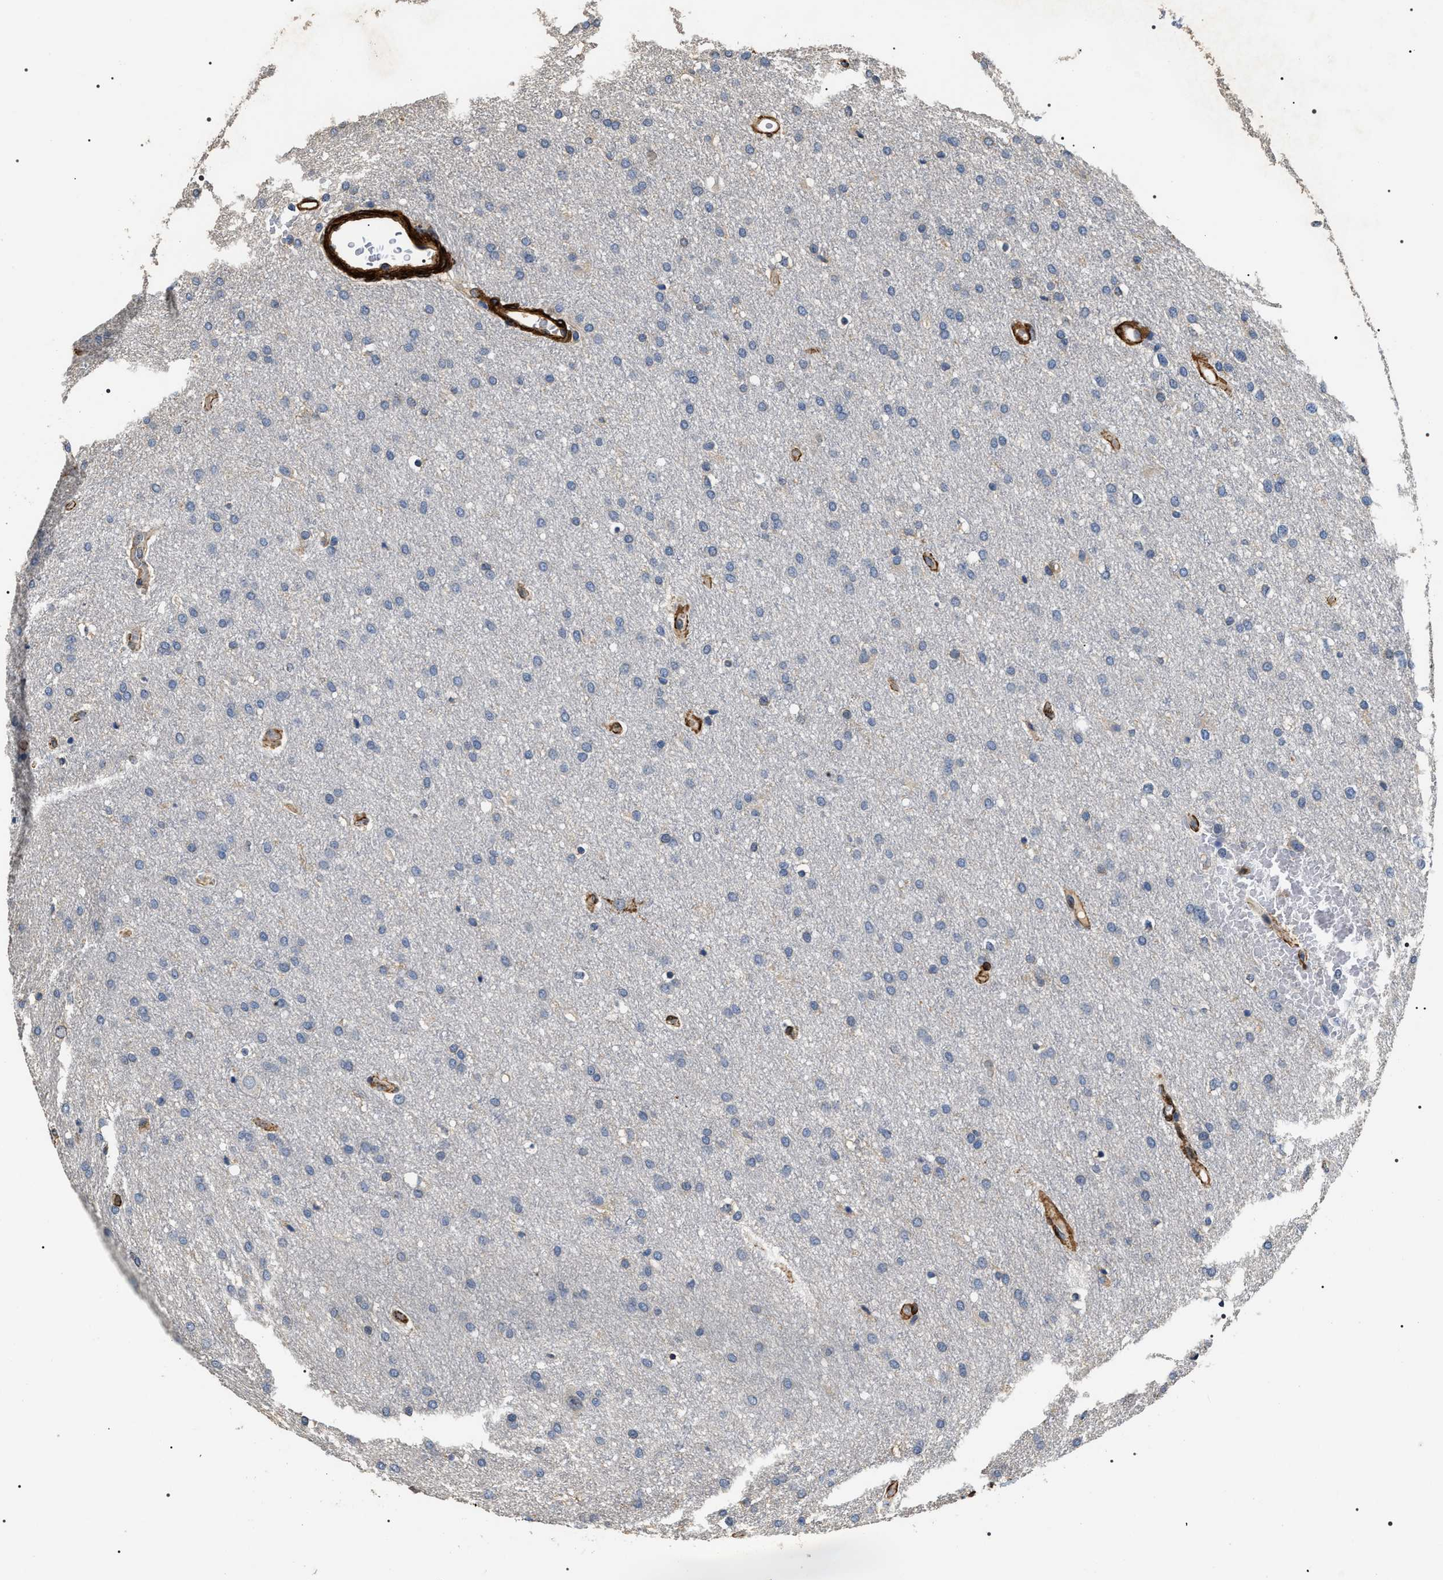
{"staining": {"intensity": "negative", "quantity": "none", "location": "none"}, "tissue": "glioma", "cell_type": "Tumor cells", "image_type": "cancer", "snomed": [{"axis": "morphology", "description": "Glioma, malignant, Low grade"}, {"axis": "topography", "description": "Brain"}], "caption": "This is an immunohistochemistry histopathology image of human glioma. There is no staining in tumor cells.", "gene": "ZC3HAV1L", "patient": {"sex": "female", "age": 37}}